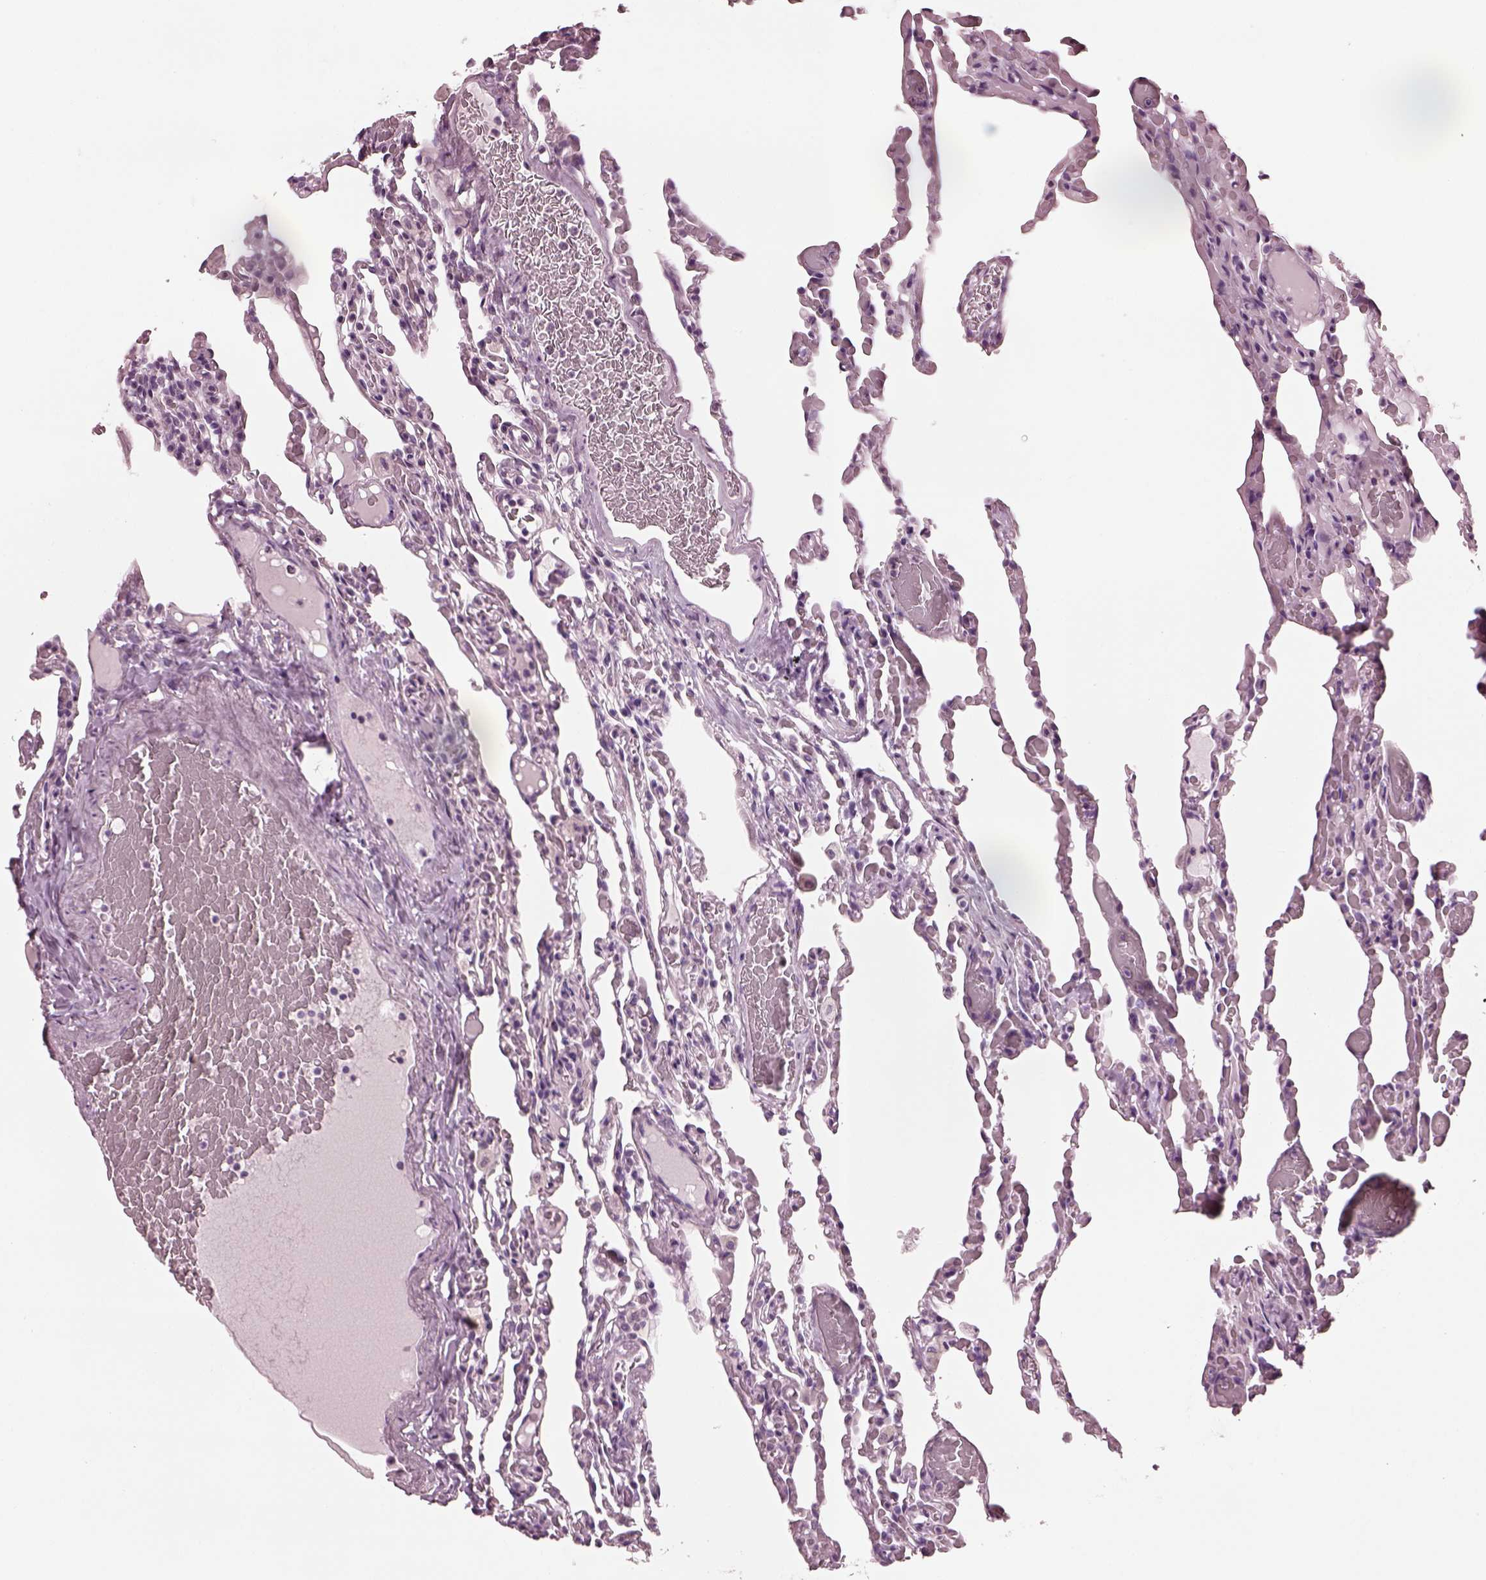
{"staining": {"intensity": "negative", "quantity": "none", "location": "none"}, "tissue": "lung", "cell_type": "Alveolar cells", "image_type": "normal", "snomed": [{"axis": "morphology", "description": "Normal tissue, NOS"}, {"axis": "topography", "description": "Lung"}], "caption": "Immunohistochemistry (IHC) photomicrograph of unremarkable lung: human lung stained with DAB (3,3'-diaminobenzidine) reveals no significant protein staining in alveolar cells. (DAB (3,3'-diaminobenzidine) IHC with hematoxylin counter stain).", "gene": "SLC6A17", "patient": {"sex": "female", "age": 43}}